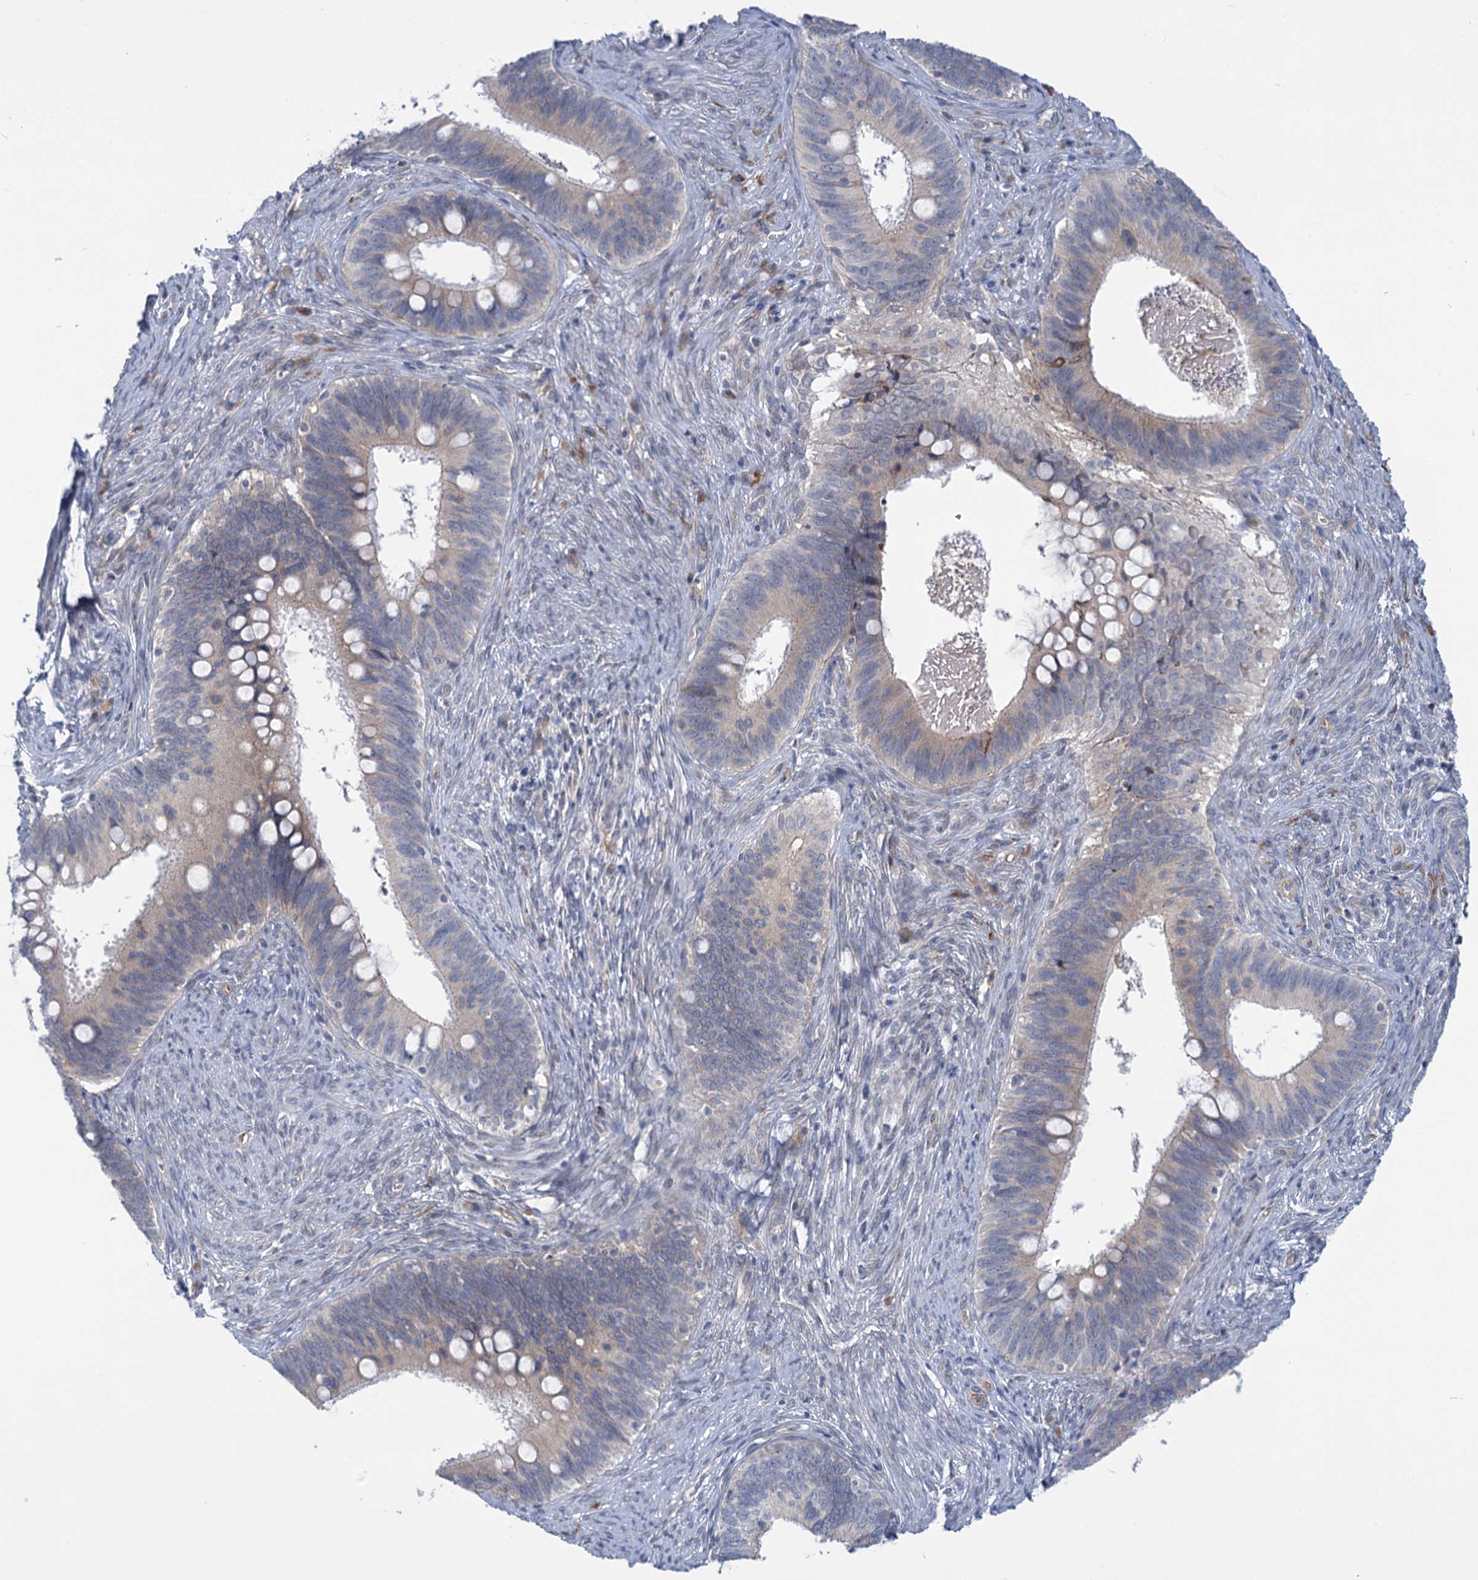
{"staining": {"intensity": "negative", "quantity": "none", "location": "none"}, "tissue": "cervical cancer", "cell_type": "Tumor cells", "image_type": "cancer", "snomed": [{"axis": "morphology", "description": "Adenocarcinoma, NOS"}, {"axis": "topography", "description": "Cervix"}], "caption": "This micrograph is of cervical cancer (adenocarcinoma) stained with IHC to label a protein in brown with the nuclei are counter-stained blue. There is no positivity in tumor cells.", "gene": "MBLAC2", "patient": {"sex": "female", "age": 42}}